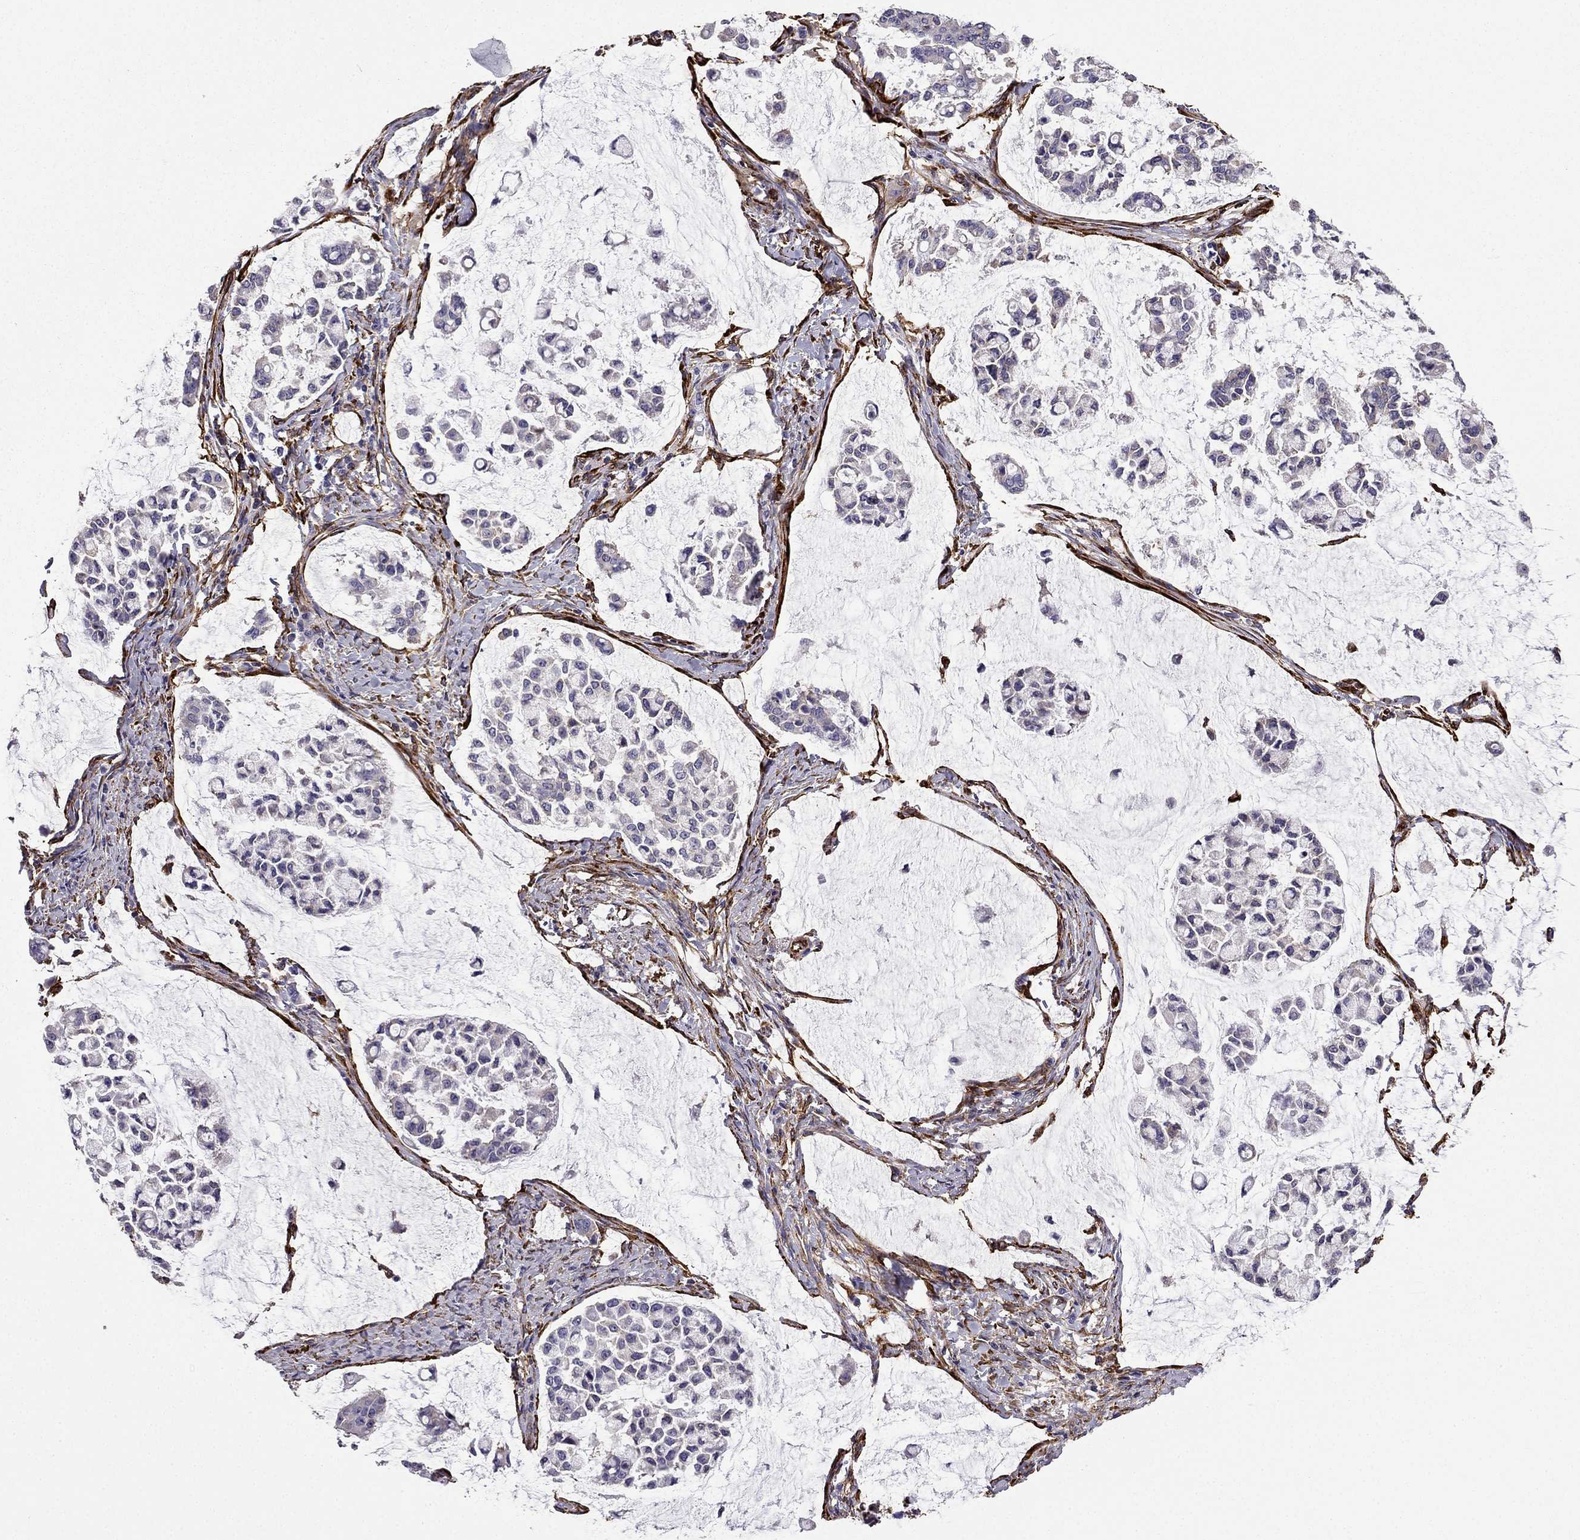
{"staining": {"intensity": "negative", "quantity": "none", "location": "none"}, "tissue": "stomach cancer", "cell_type": "Tumor cells", "image_type": "cancer", "snomed": [{"axis": "morphology", "description": "Adenocarcinoma, NOS"}, {"axis": "topography", "description": "Stomach"}], "caption": "This is a photomicrograph of immunohistochemistry (IHC) staining of stomach cancer (adenocarcinoma), which shows no staining in tumor cells.", "gene": "MAP4", "patient": {"sex": "male", "age": 82}}